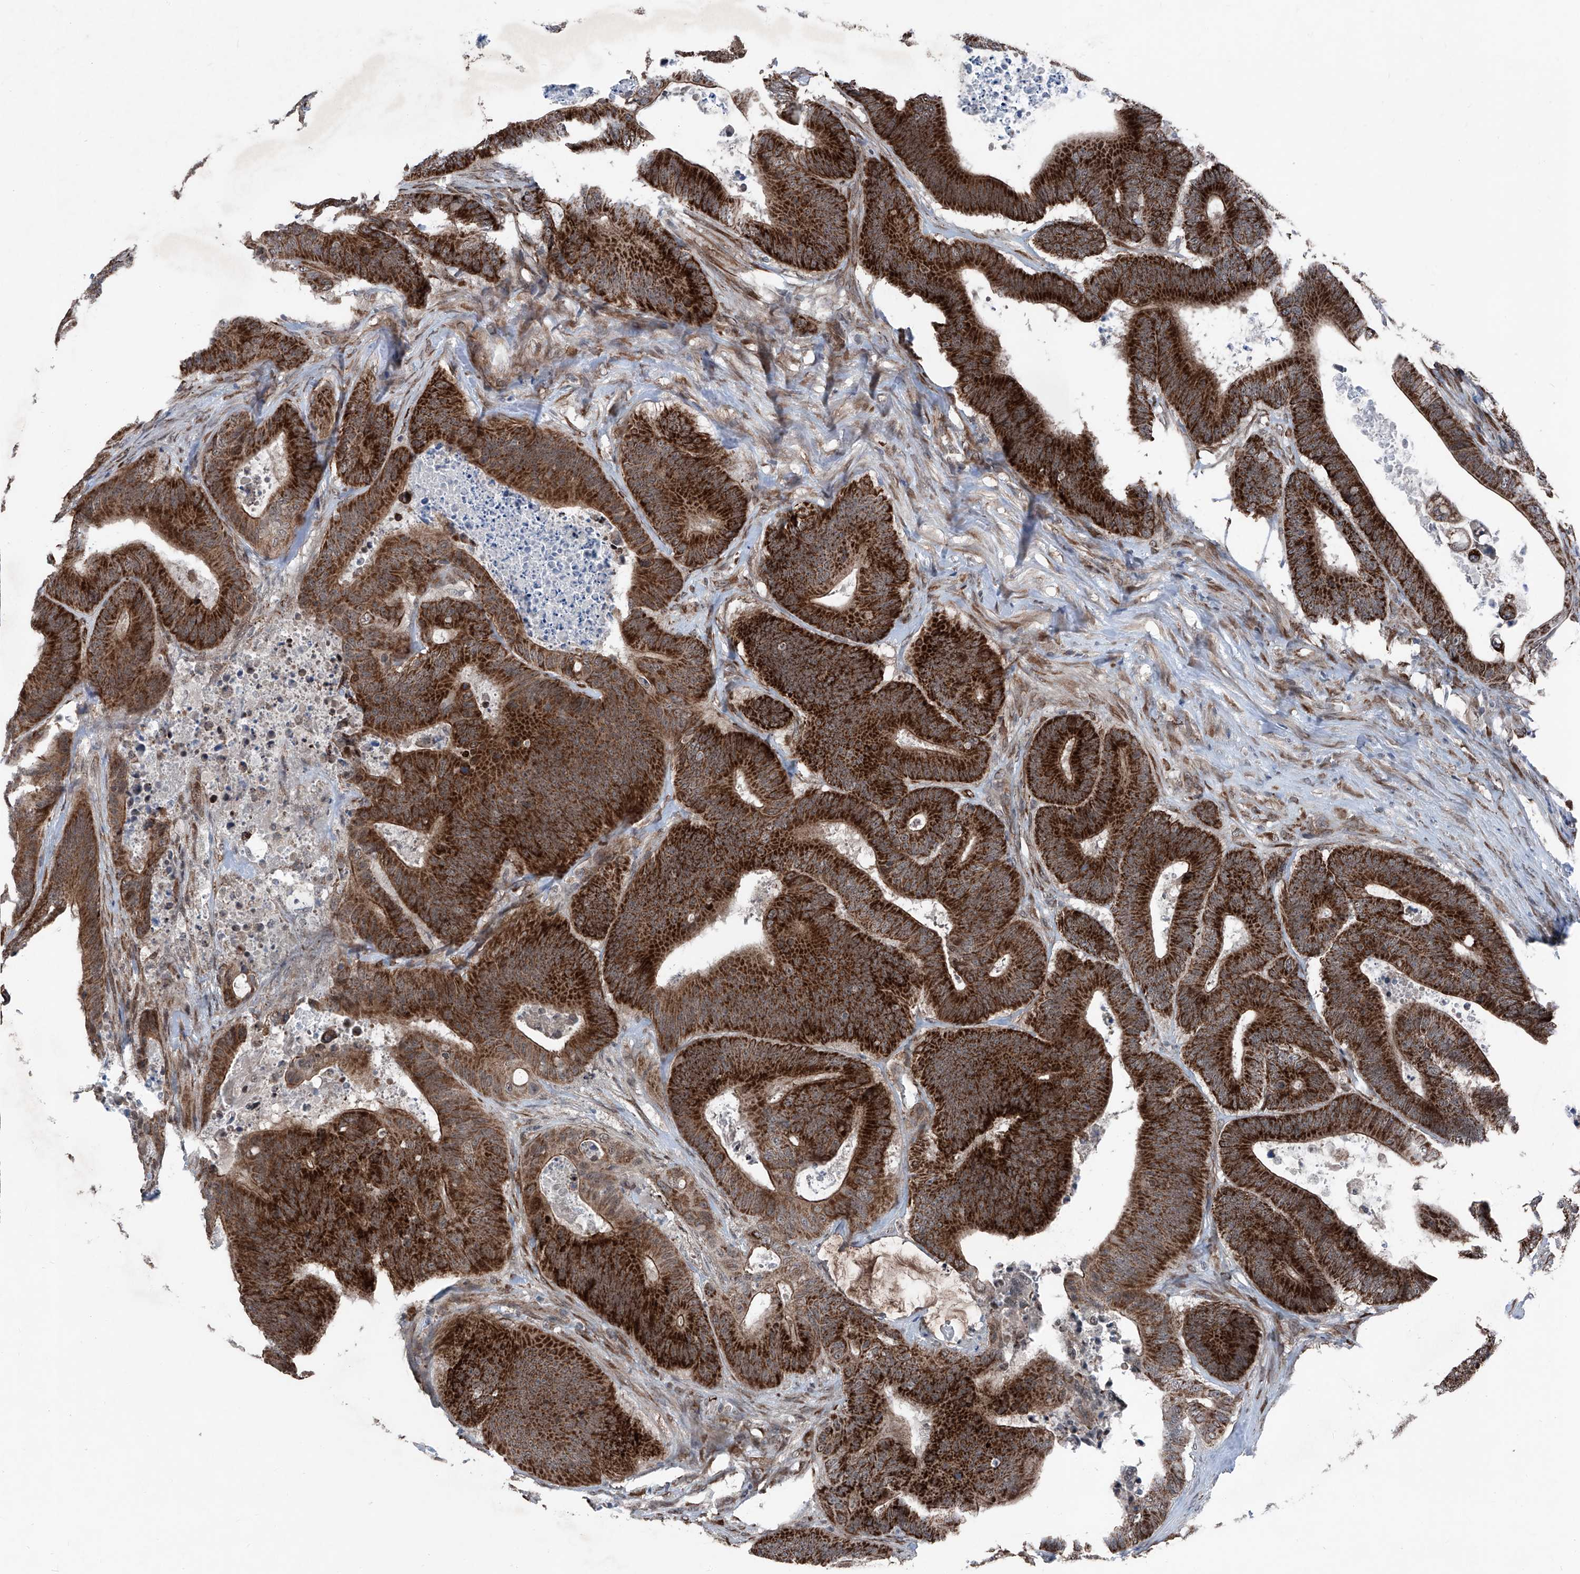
{"staining": {"intensity": "strong", "quantity": ">75%", "location": "cytoplasmic/membranous"}, "tissue": "colorectal cancer", "cell_type": "Tumor cells", "image_type": "cancer", "snomed": [{"axis": "morphology", "description": "Adenocarcinoma, NOS"}, {"axis": "topography", "description": "Colon"}], "caption": "Strong cytoplasmic/membranous positivity is identified in about >75% of tumor cells in colorectal cancer. The protein of interest is shown in brown color, while the nuclei are stained blue.", "gene": "COA7", "patient": {"sex": "male", "age": 83}}